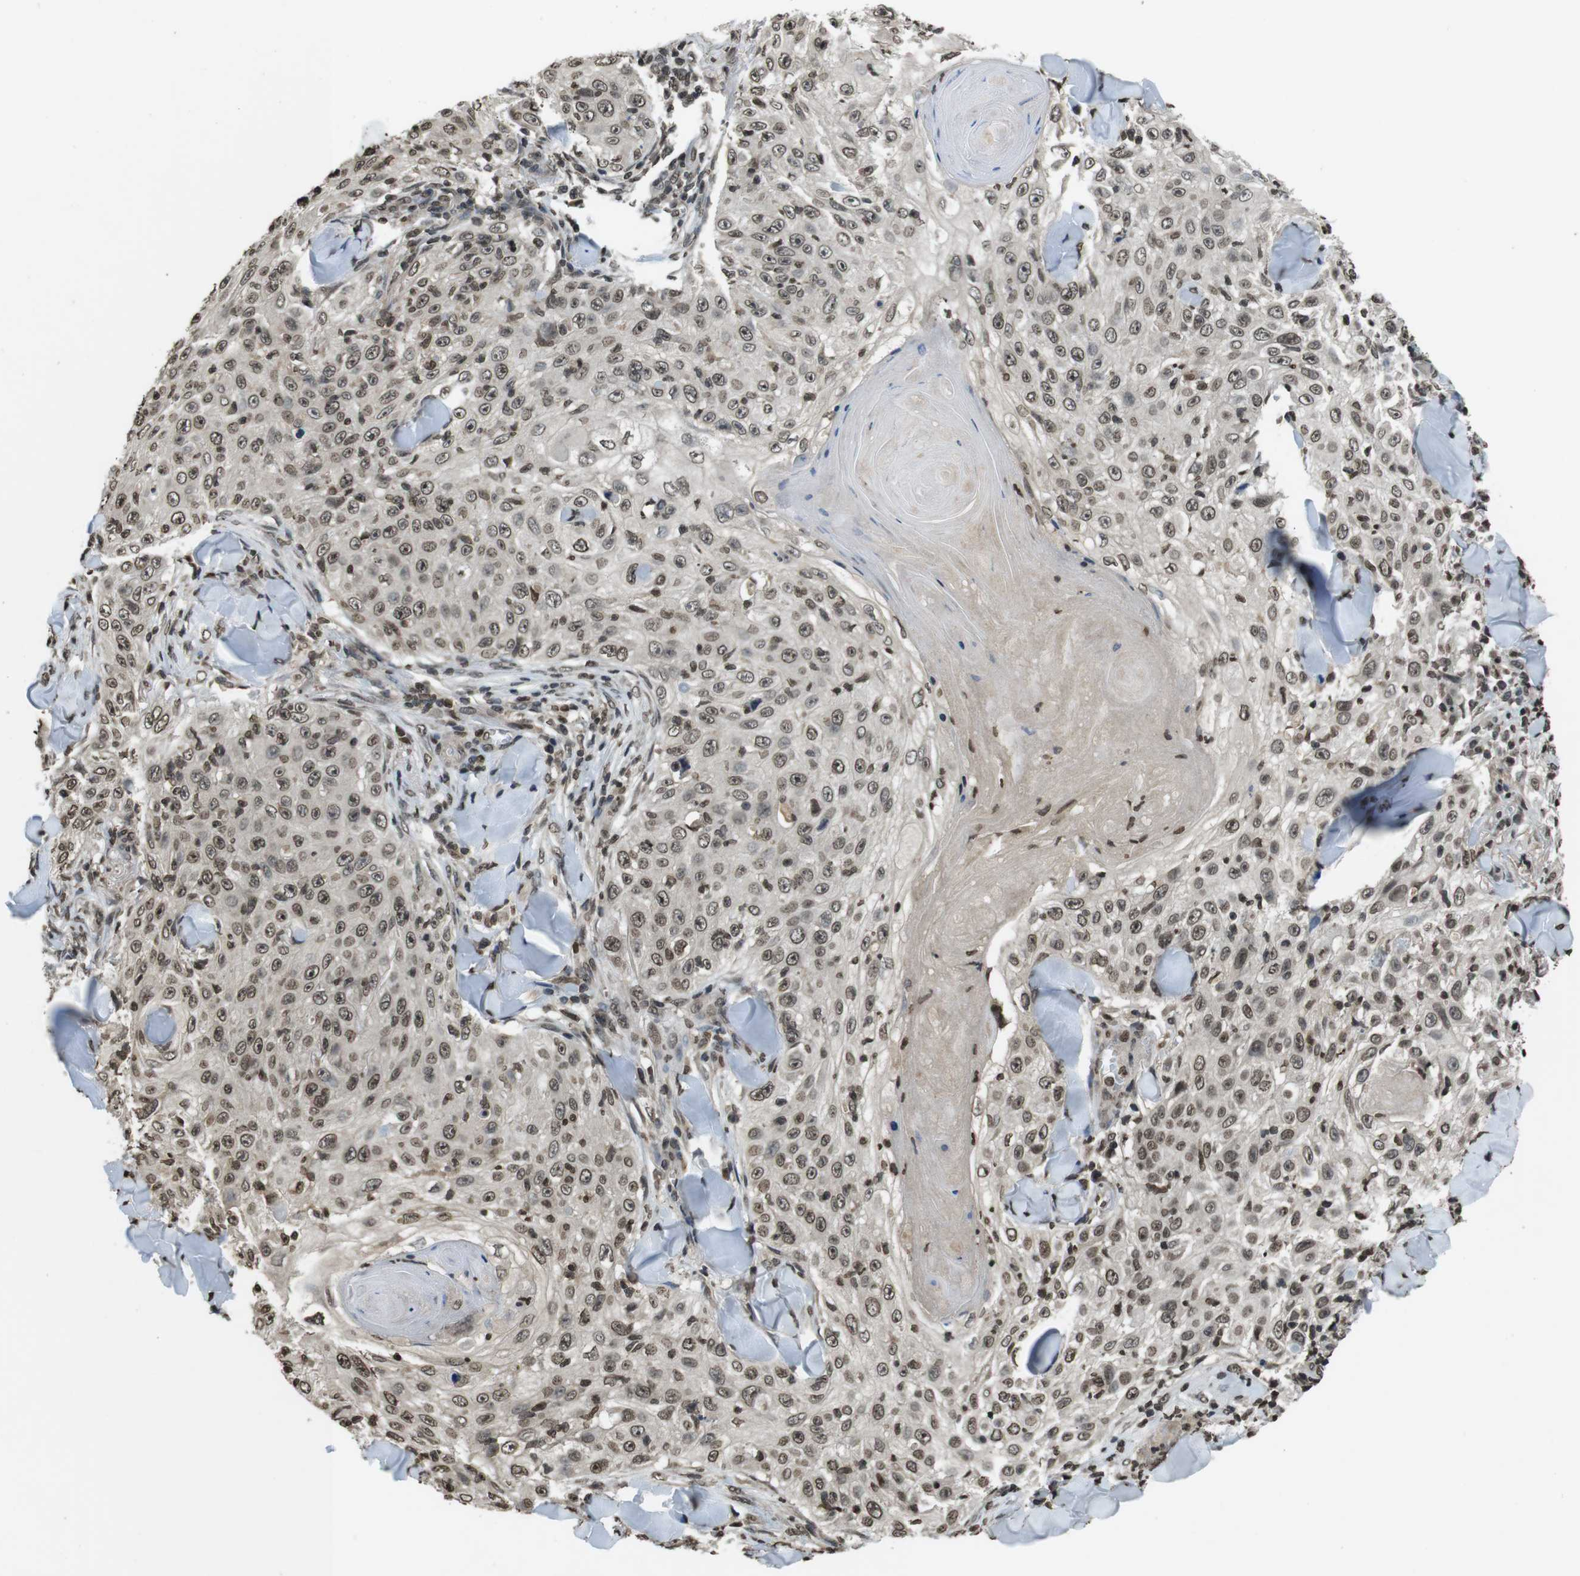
{"staining": {"intensity": "moderate", "quantity": ">75%", "location": "nuclear"}, "tissue": "skin cancer", "cell_type": "Tumor cells", "image_type": "cancer", "snomed": [{"axis": "morphology", "description": "Squamous cell carcinoma, NOS"}, {"axis": "topography", "description": "Skin"}], "caption": "A histopathology image of skin cancer (squamous cell carcinoma) stained for a protein displays moderate nuclear brown staining in tumor cells. The protein is stained brown, and the nuclei are stained in blue (DAB (3,3'-diaminobenzidine) IHC with brightfield microscopy, high magnification).", "gene": "MAF", "patient": {"sex": "male", "age": 86}}